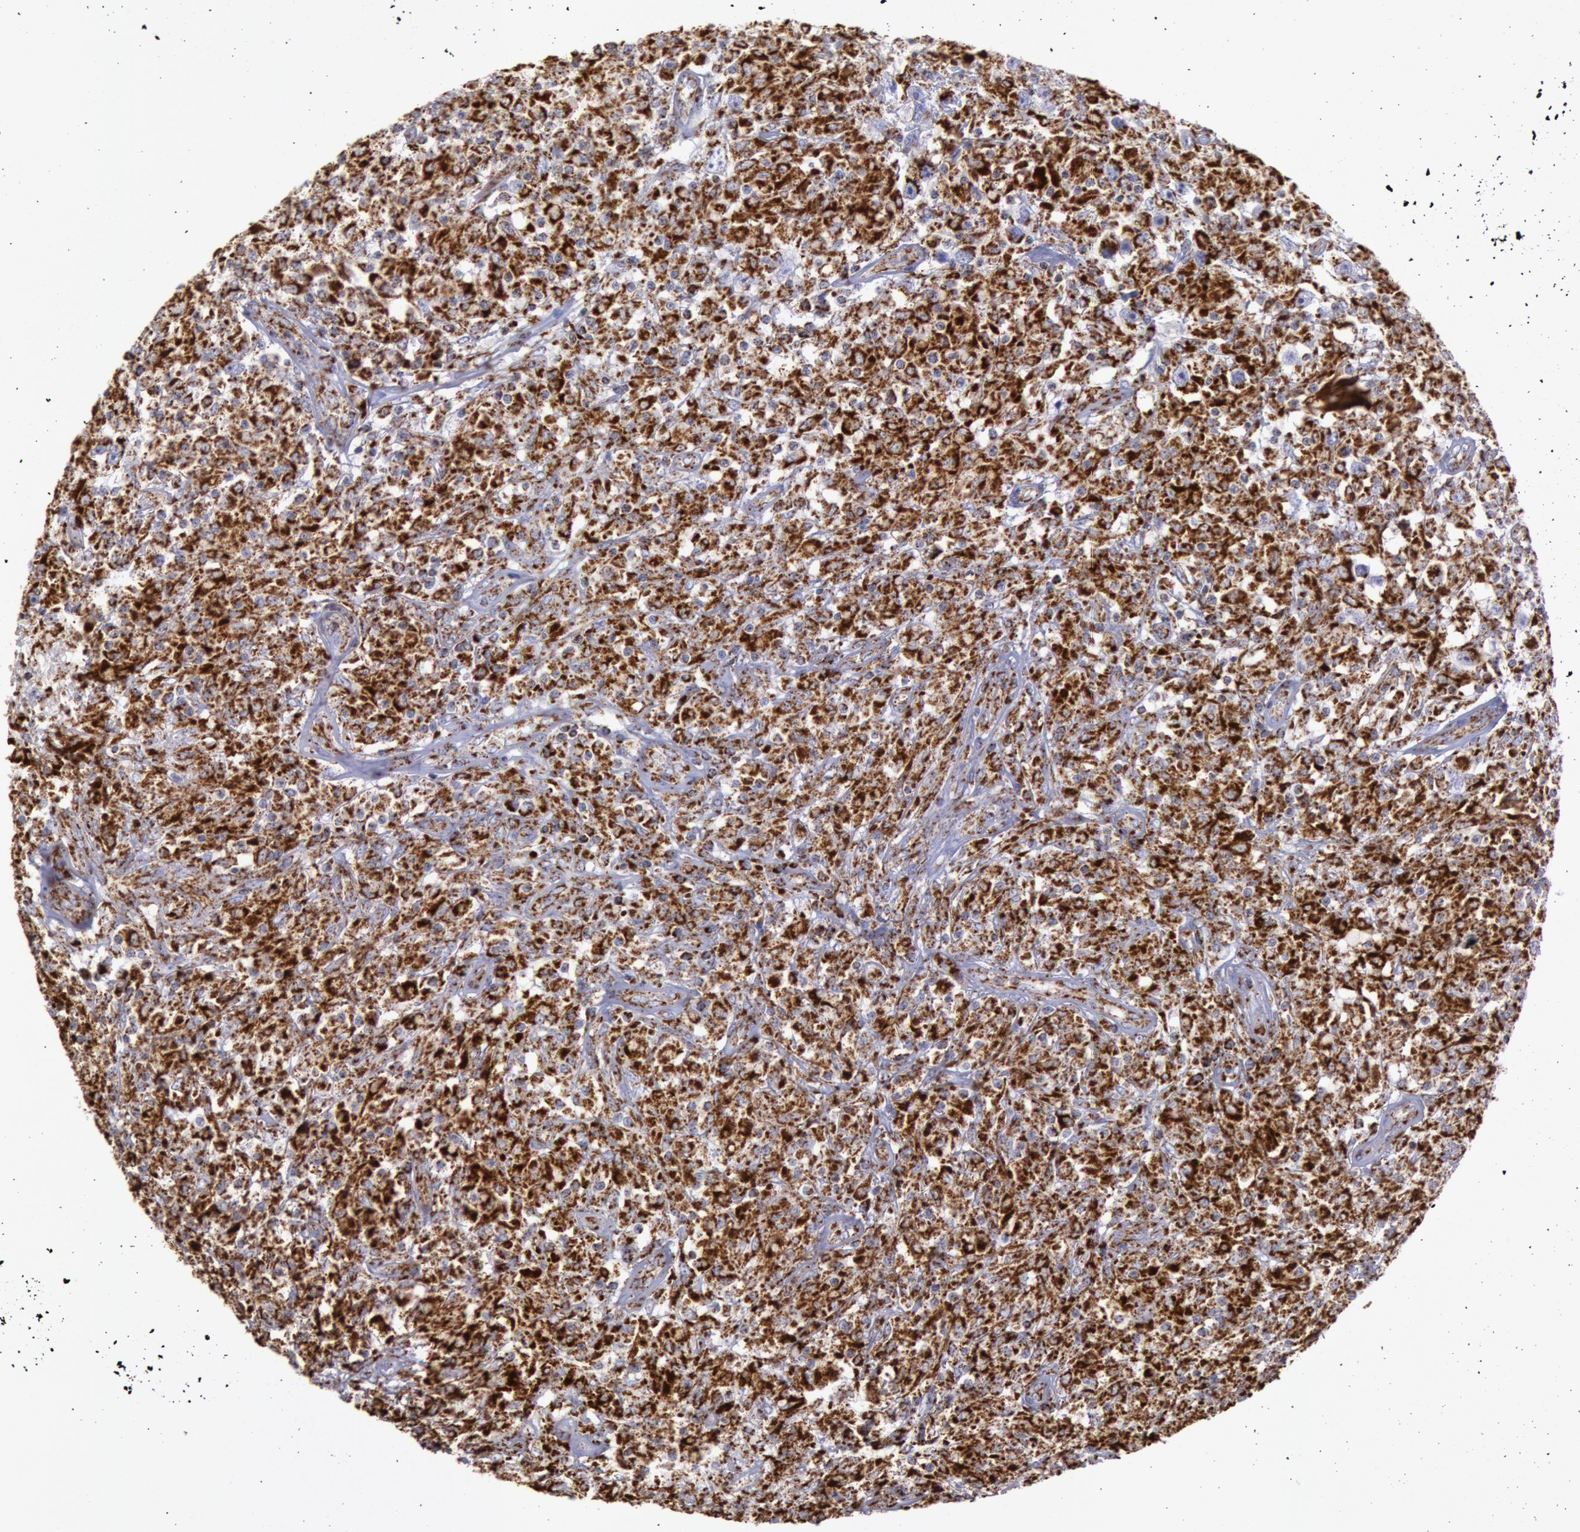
{"staining": {"intensity": "strong", "quantity": ">75%", "location": "cytoplasmic/membranous"}, "tissue": "testis cancer", "cell_type": "Tumor cells", "image_type": "cancer", "snomed": [{"axis": "morphology", "description": "Seminoma, NOS"}, {"axis": "topography", "description": "Testis"}], "caption": "Strong cytoplasmic/membranous protein staining is seen in about >75% of tumor cells in testis cancer (seminoma).", "gene": "CYC1", "patient": {"sex": "male", "age": 34}}